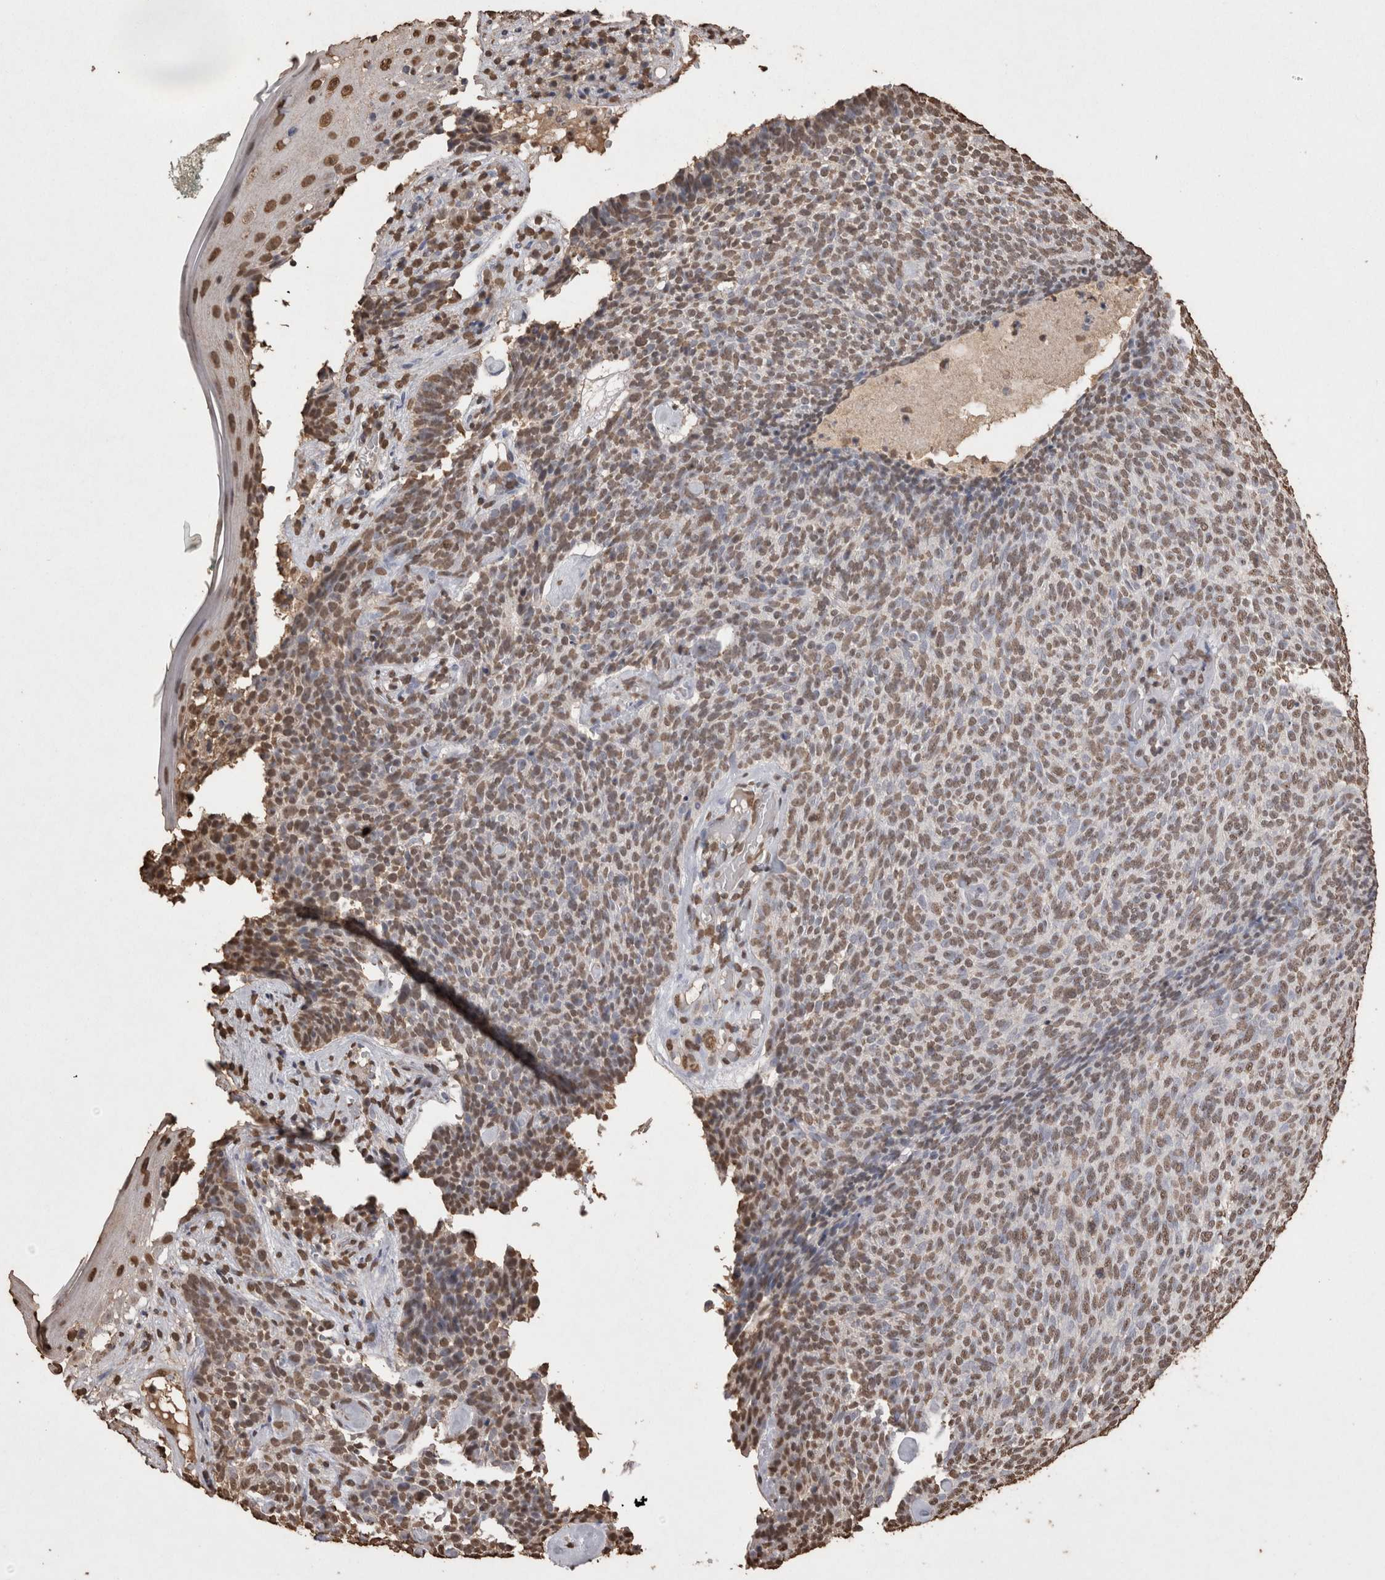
{"staining": {"intensity": "moderate", "quantity": ">75%", "location": "nuclear"}, "tissue": "skin cancer", "cell_type": "Tumor cells", "image_type": "cancer", "snomed": [{"axis": "morphology", "description": "Basal cell carcinoma"}, {"axis": "topography", "description": "Skin"}], "caption": "IHC staining of basal cell carcinoma (skin), which reveals medium levels of moderate nuclear positivity in approximately >75% of tumor cells indicating moderate nuclear protein positivity. The staining was performed using DAB (3,3'-diaminobenzidine) (brown) for protein detection and nuclei were counterstained in hematoxylin (blue).", "gene": "POU5F1", "patient": {"sex": "female", "age": 84}}